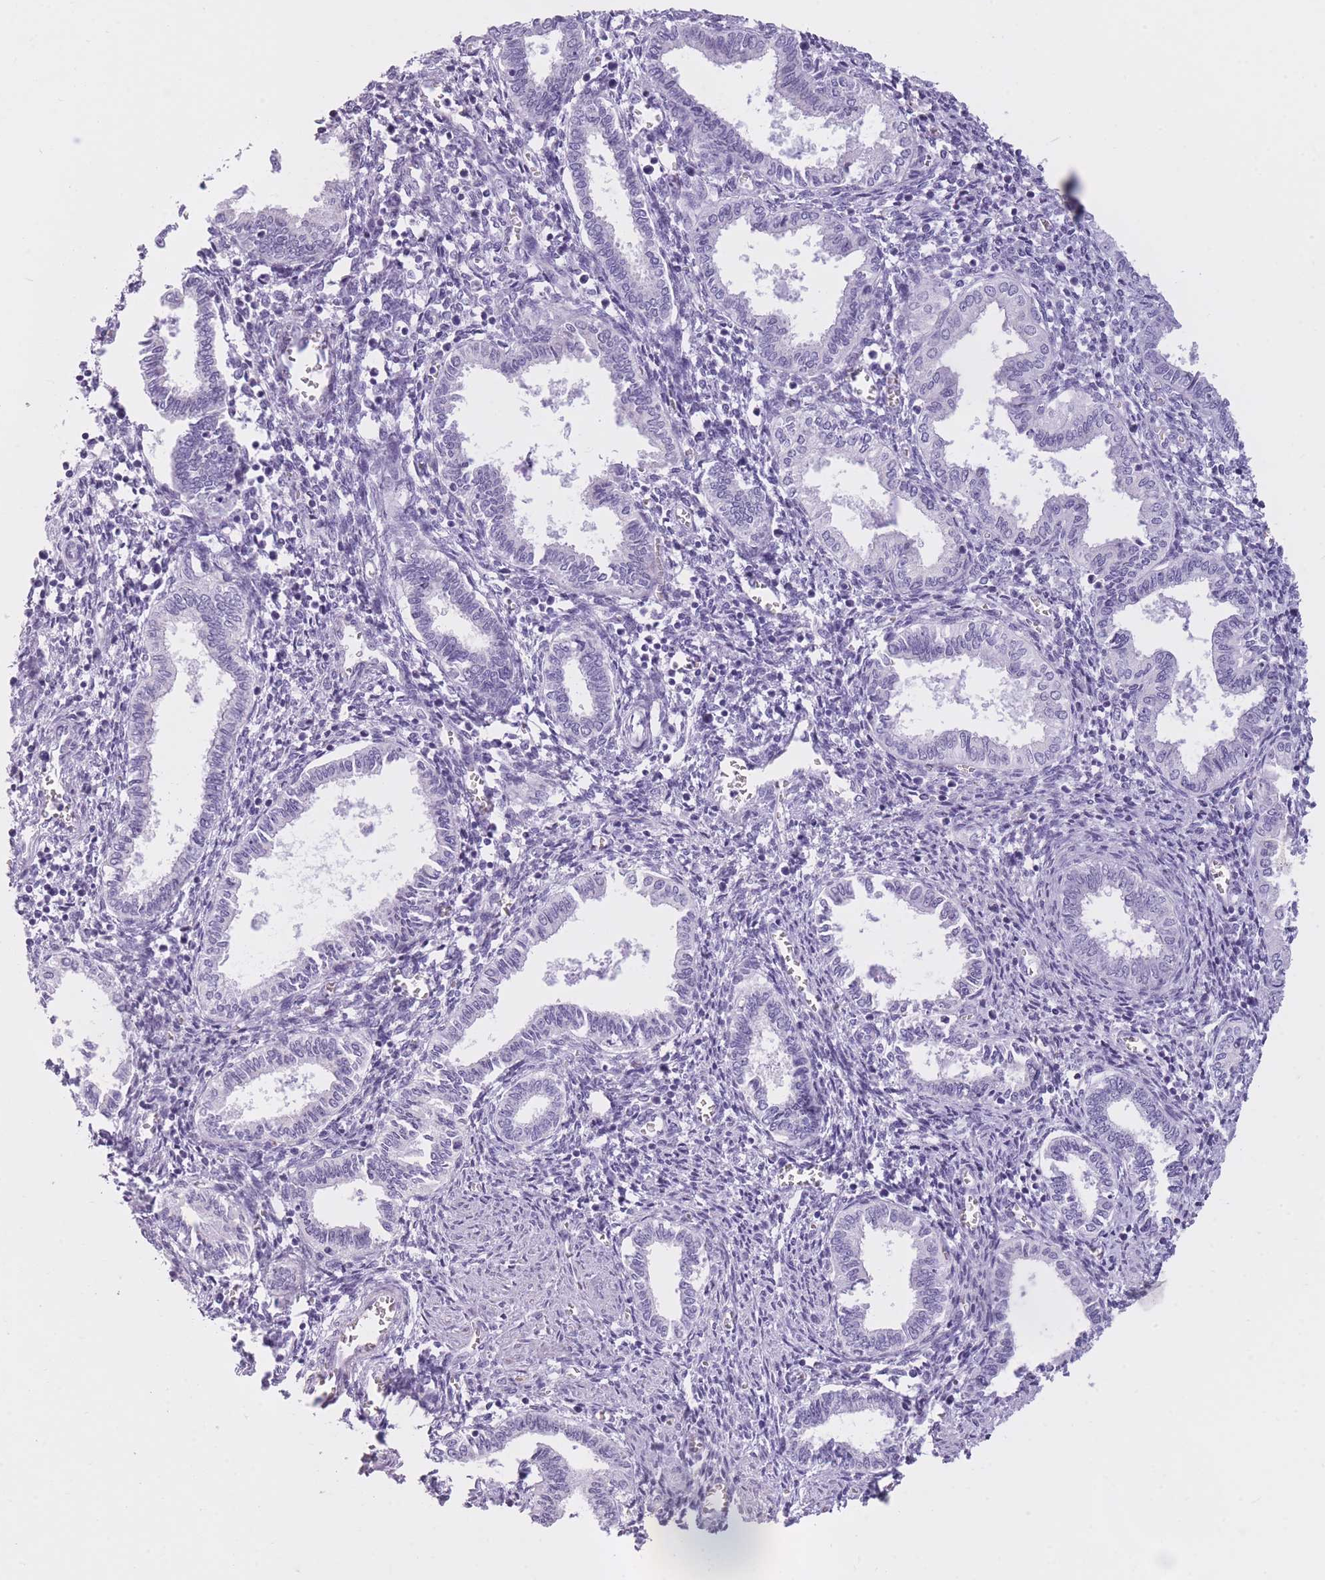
{"staining": {"intensity": "negative", "quantity": "none", "location": "none"}, "tissue": "endometrium", "cell_type": "Cells in endometrial stroma", "image_type": "normal", "snomed": [{"axis": "morphology", "description": "Normal tissue, NOS"}, {"axis": "topography", "description": "Endometrium"}], "caption": "Immunohistochemistry histopathology image of unremarkable endometrium: endometrium stained with DAB (3,3'-diaminobenzidine) shows no significant protein staining in cells in endometrial stroma.", "gene": "GOLGA6A", "patient": {"sex": "female", "age": 37}}